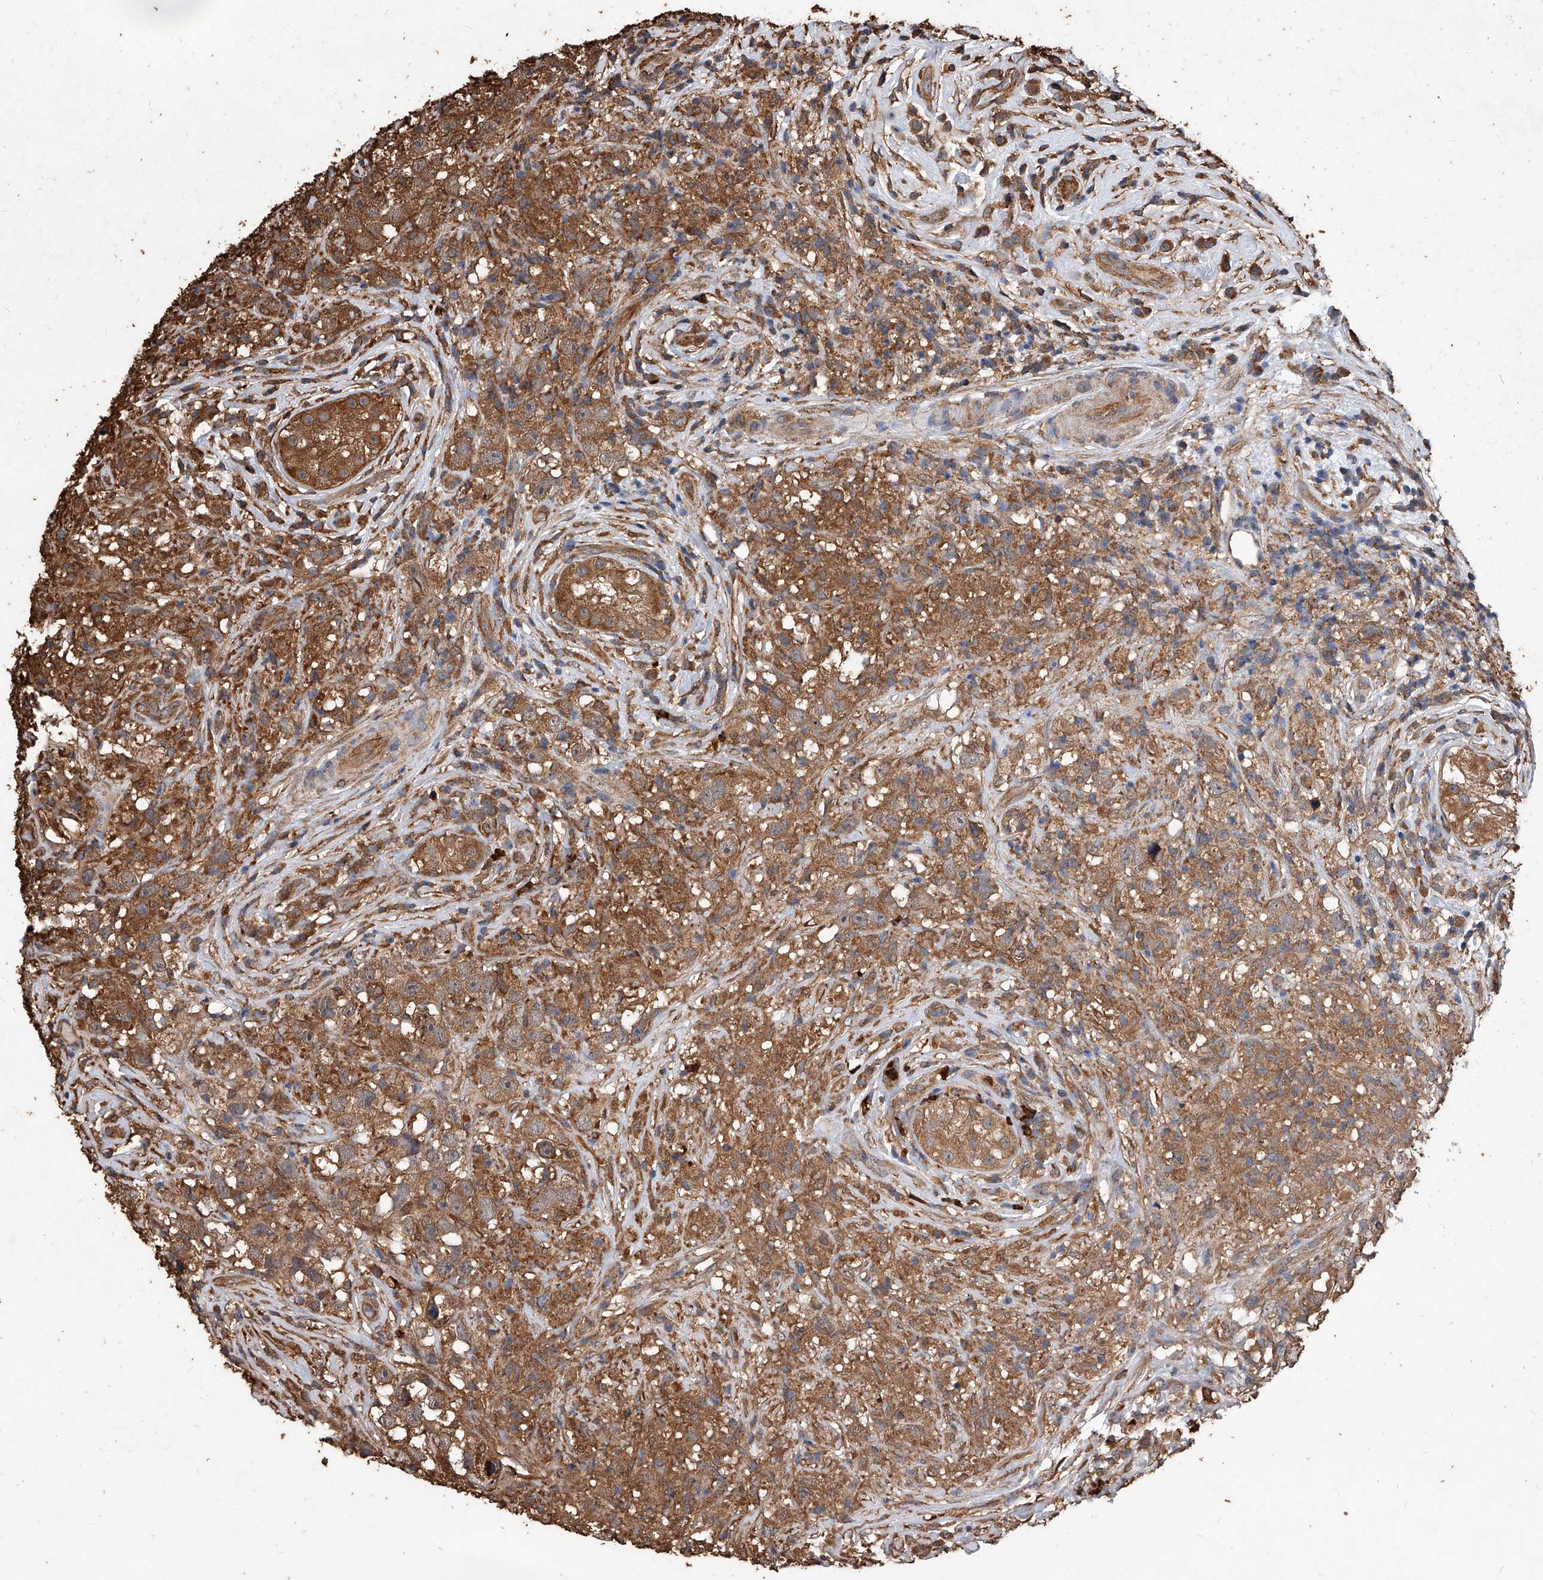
{"staining": {"intensity": "moderate", "quantity": ">75%", "location": "cytoplasmic/membranous"}, "tissue": "testis cancer", "cell_type": "Tumor cells", "image_type": "cancer", "snomed": [{"axis": "morphology", "description": "Seminoma, NOS"}, {"axis": "topography", "description": "Testis"}], "caption": "Immunohistochemistry histopathology image of human testis seminoma stained for a protein (brown), which shows medium levels of moderate cytoplasmic/membranous positivity in about >75% of tumor cells.", "gene": "UCP2", "patient": {"sex": "male", "age": 49}}